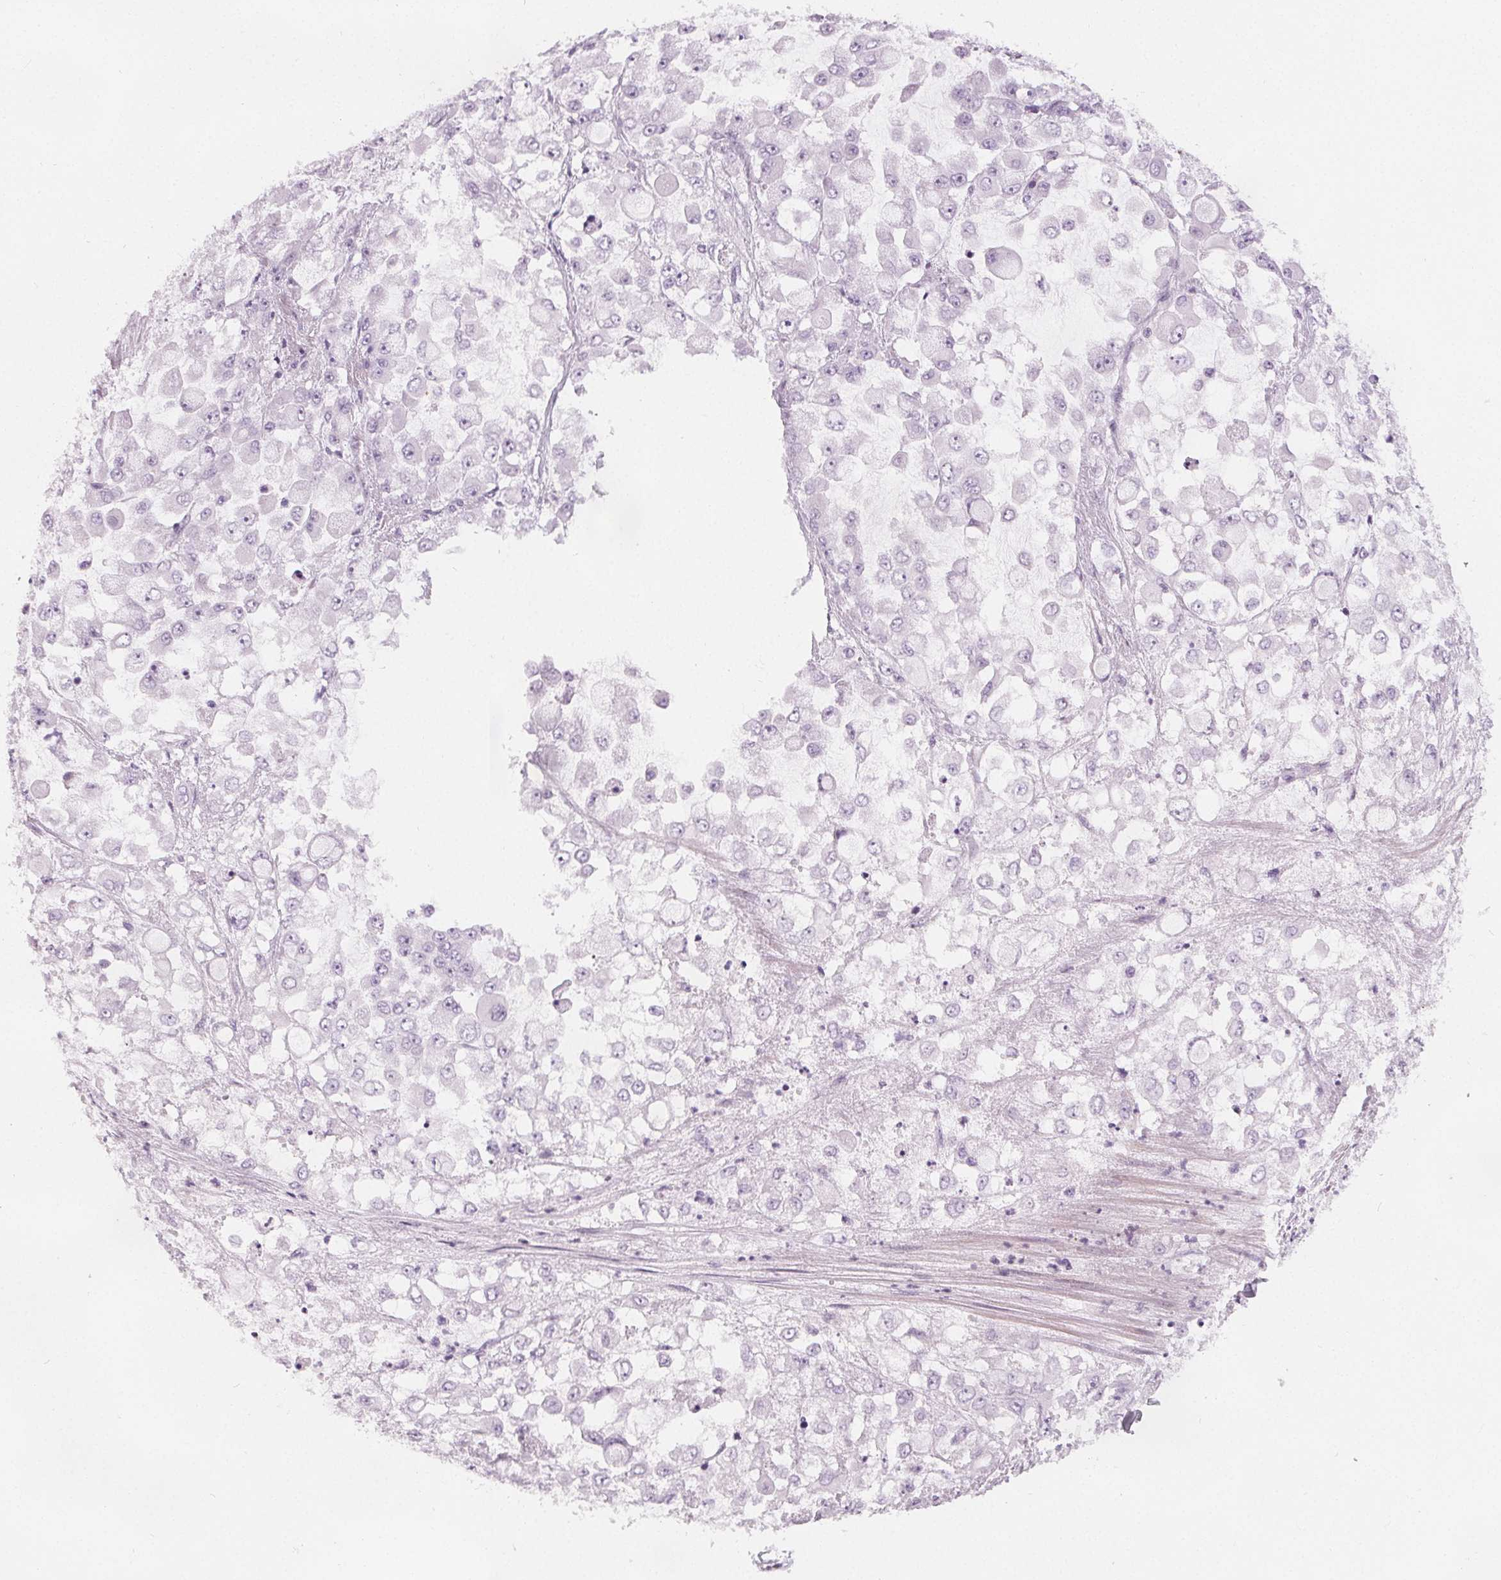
{"staining": {"intensity": "negative", "quantity": "none", "location": "none"}, "tissue": "stomach cancer", "cell_type": "Tumor cells", "image_type": "cancer", "snomed": [{"axis": "morphology", "description": "Adenocarcinoma, NOS"}, {"axis": "topography", "description": "Stomach"}], "caption": "IHC of human stomach cancer exhibits no expression in tumor cells.", "gene": "SLC5A12", "patient": {"sex": "female", "age": 76}}